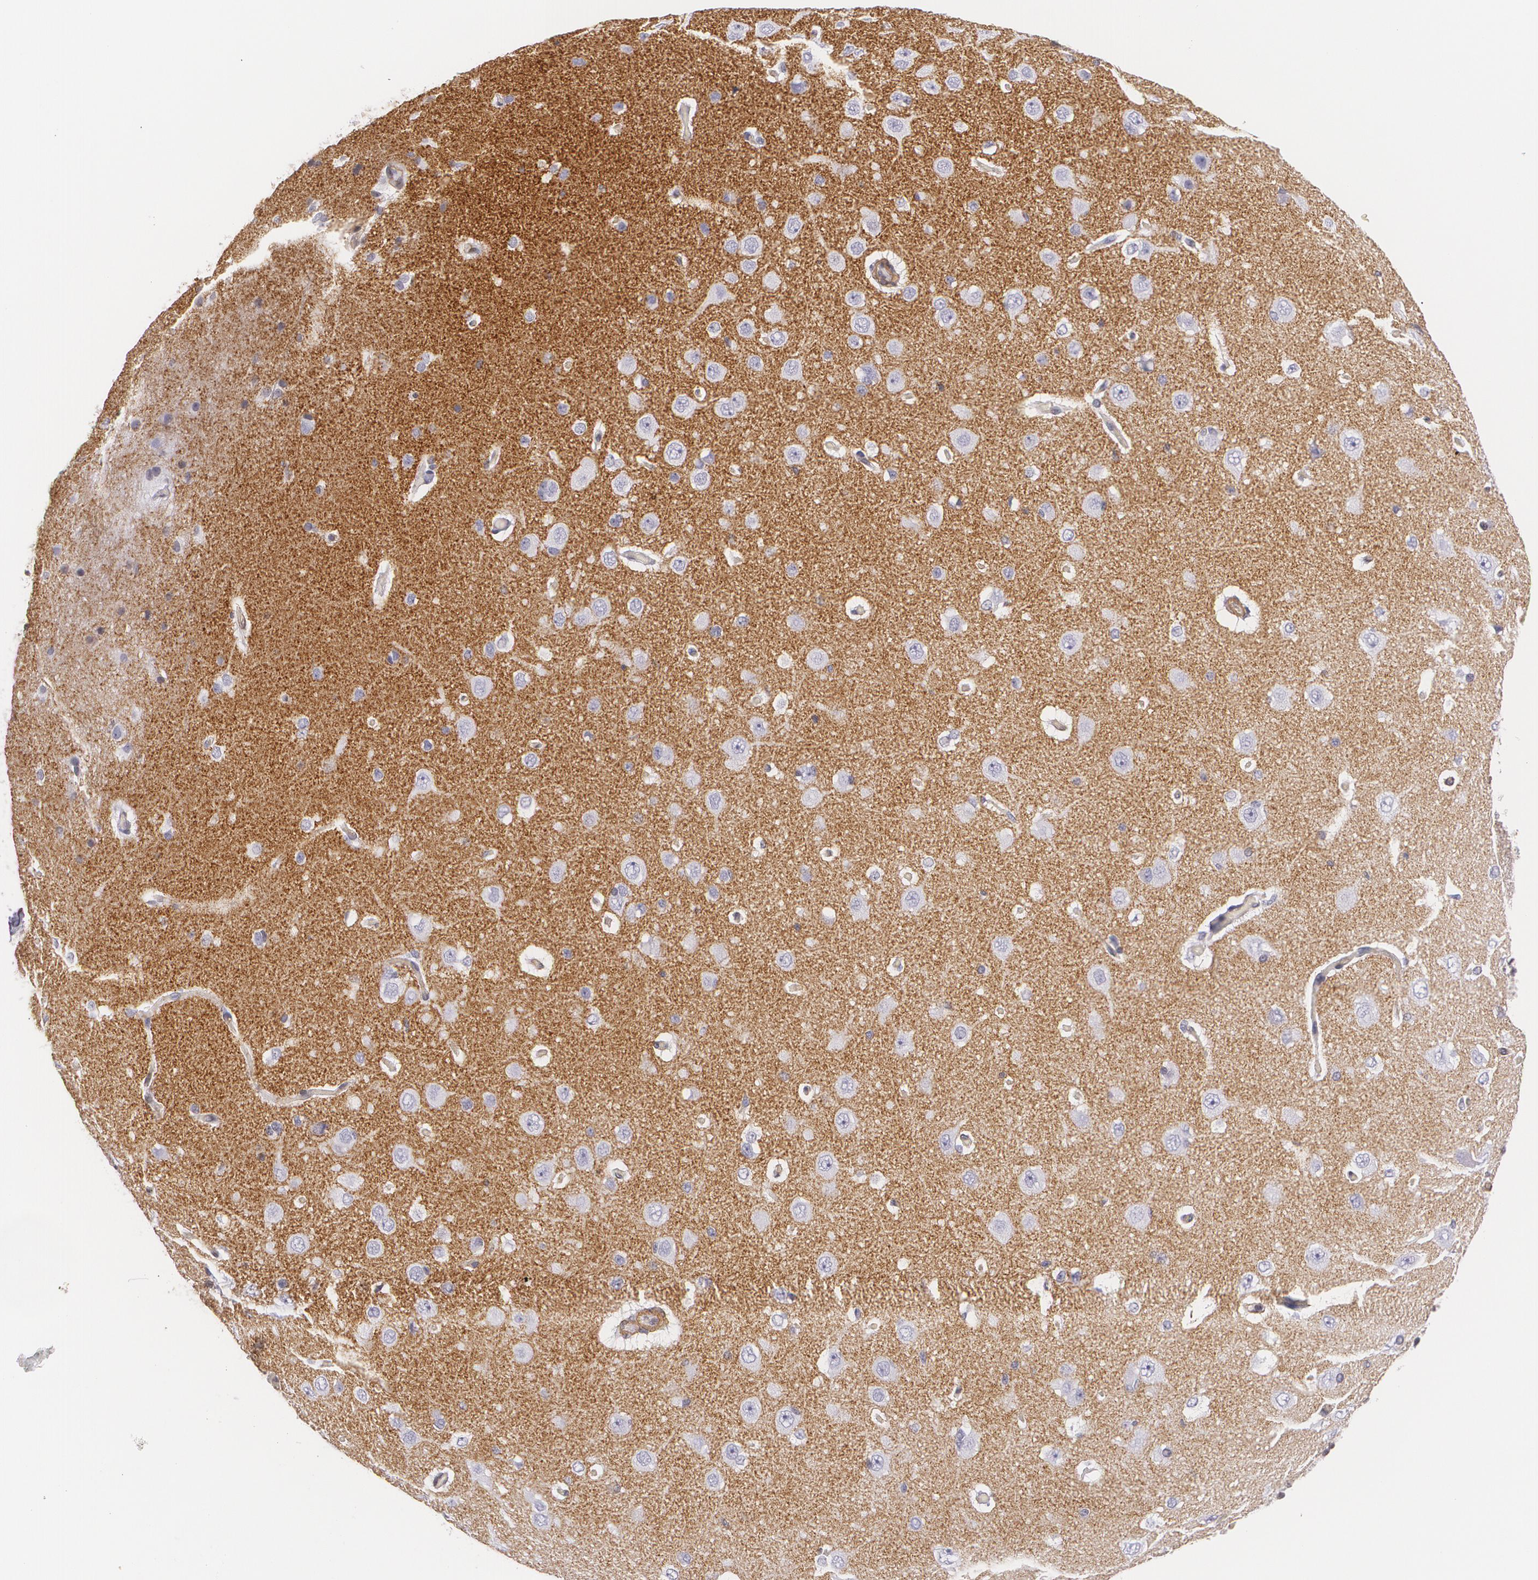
{"staining": {"intensity": "moderate", "quantity": ">75%", "location": "cytoplasmic/membranous"}, "tissue": "cerebral cortex", "cell_type": "Endothelial cells", "image_type": "normal", "snomed": [{"axis": "morphology", "description": "Normal tissue, NOS"}, {"axis": "topography", "description": "Cerebral cortex"}], "caption": "Immunohistochemistry (DAB (3,3'-diaminobenzidine)) staining of unremarkable human cerebral cortex displays moderate cytoplasmic/membranous protein positivity in approximately >75% of endothelial cells.", "gene": "VAMP1", "patient": {"sex": "female", "age": 45}}